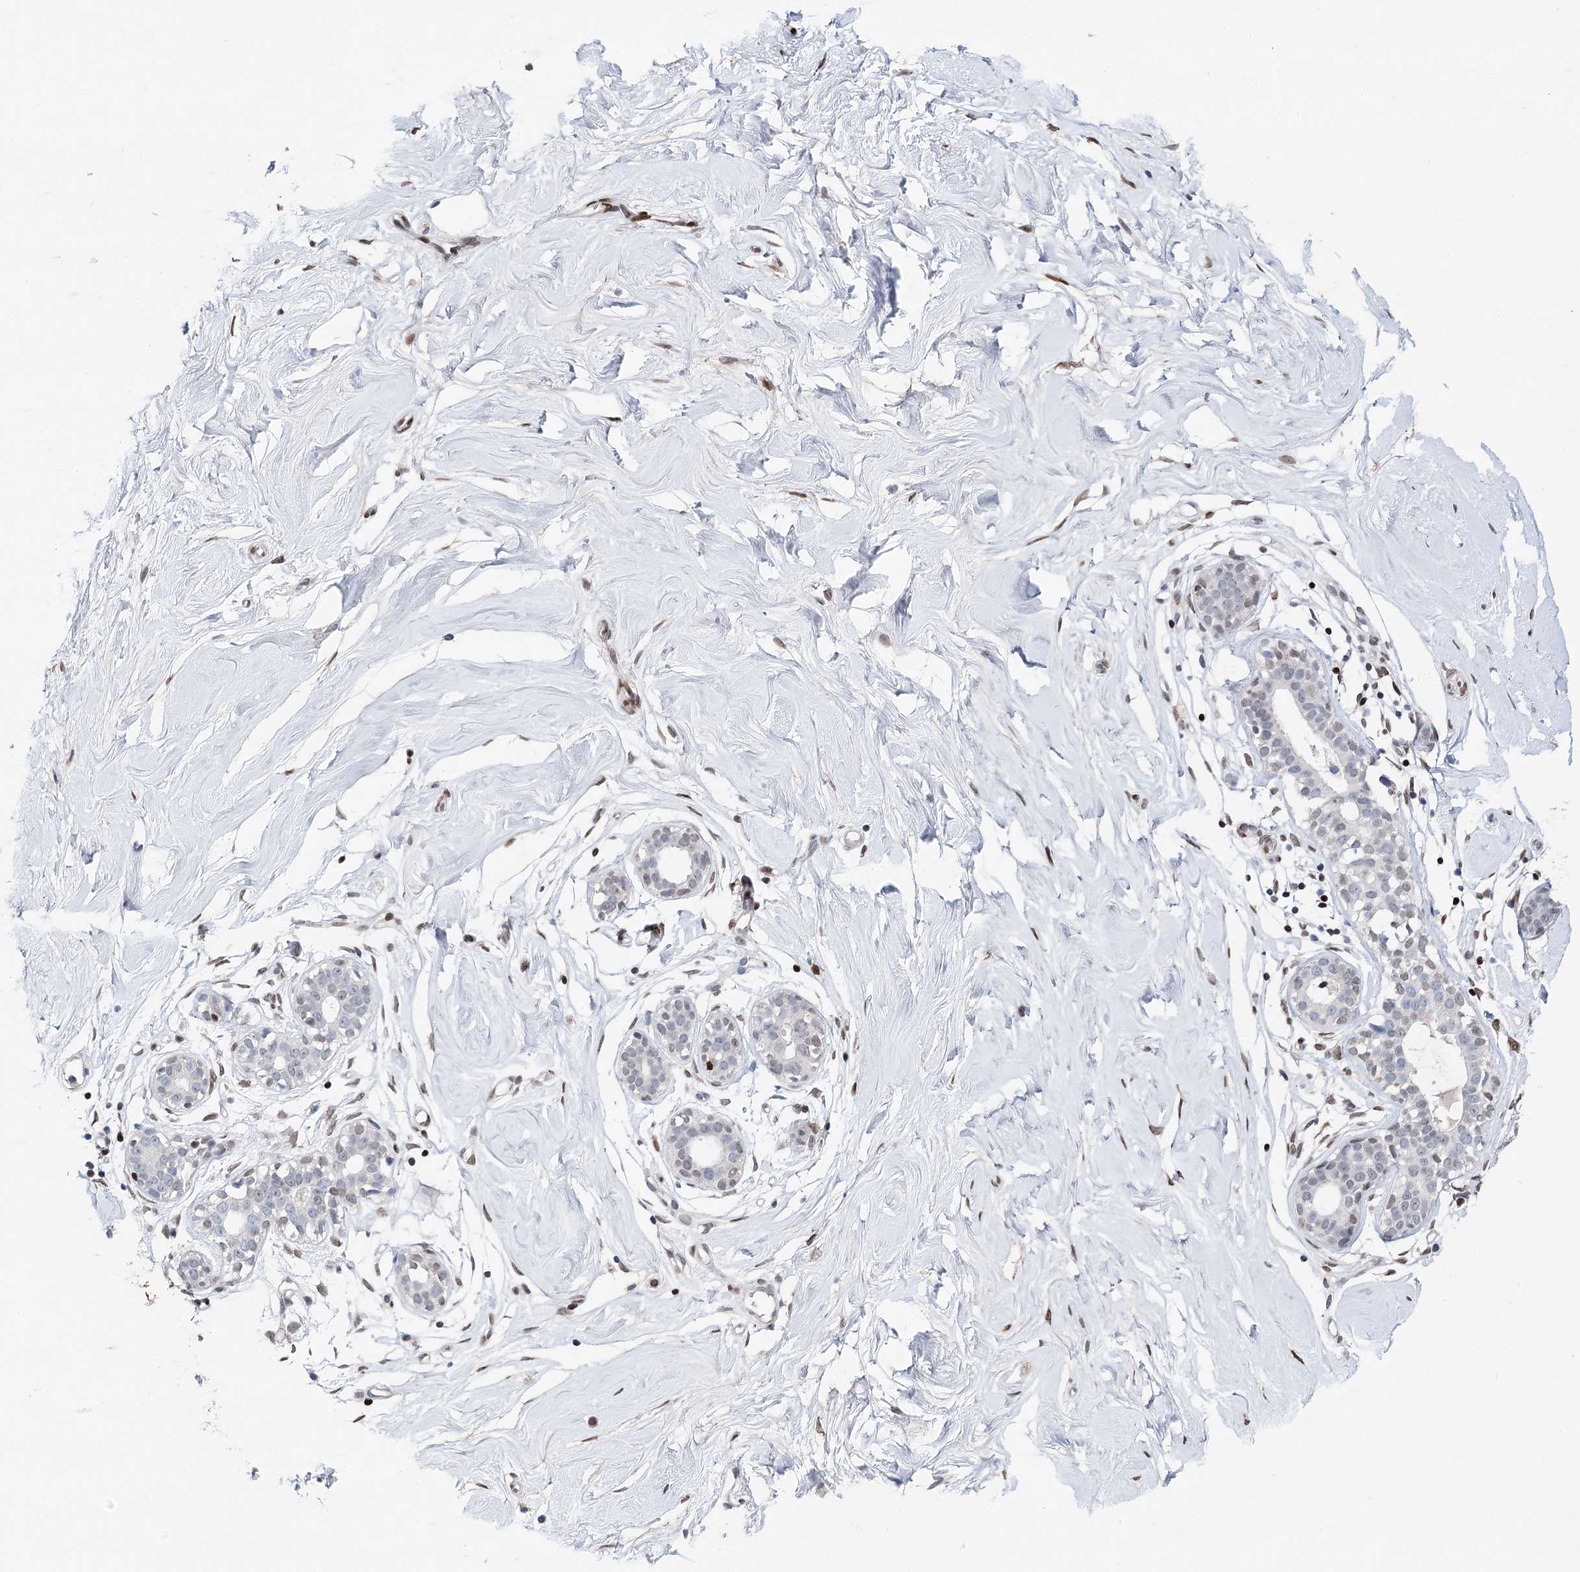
{"staining": {"intensity": "negative", "quantity": "none", "location": "none"}, "tissue": "breast", "cell_type": "Adipocytes", "image_type": "normal", "snomed": [{"axis": "morphology", "description": "Normal tissue, NOS"}, {"axis": "morphology", "description": "Adenoma, NOS"}, {"axis": "topography", "description": "Breast"}], "caption": "This histopathology image is of benign breast stained with IHC to label a protein in brown with the nuclei are counter-stained blue. There is no staining in adipocytes.", "gene": "FRMD4A", "patient": {"sex": "female", "age": 23}}